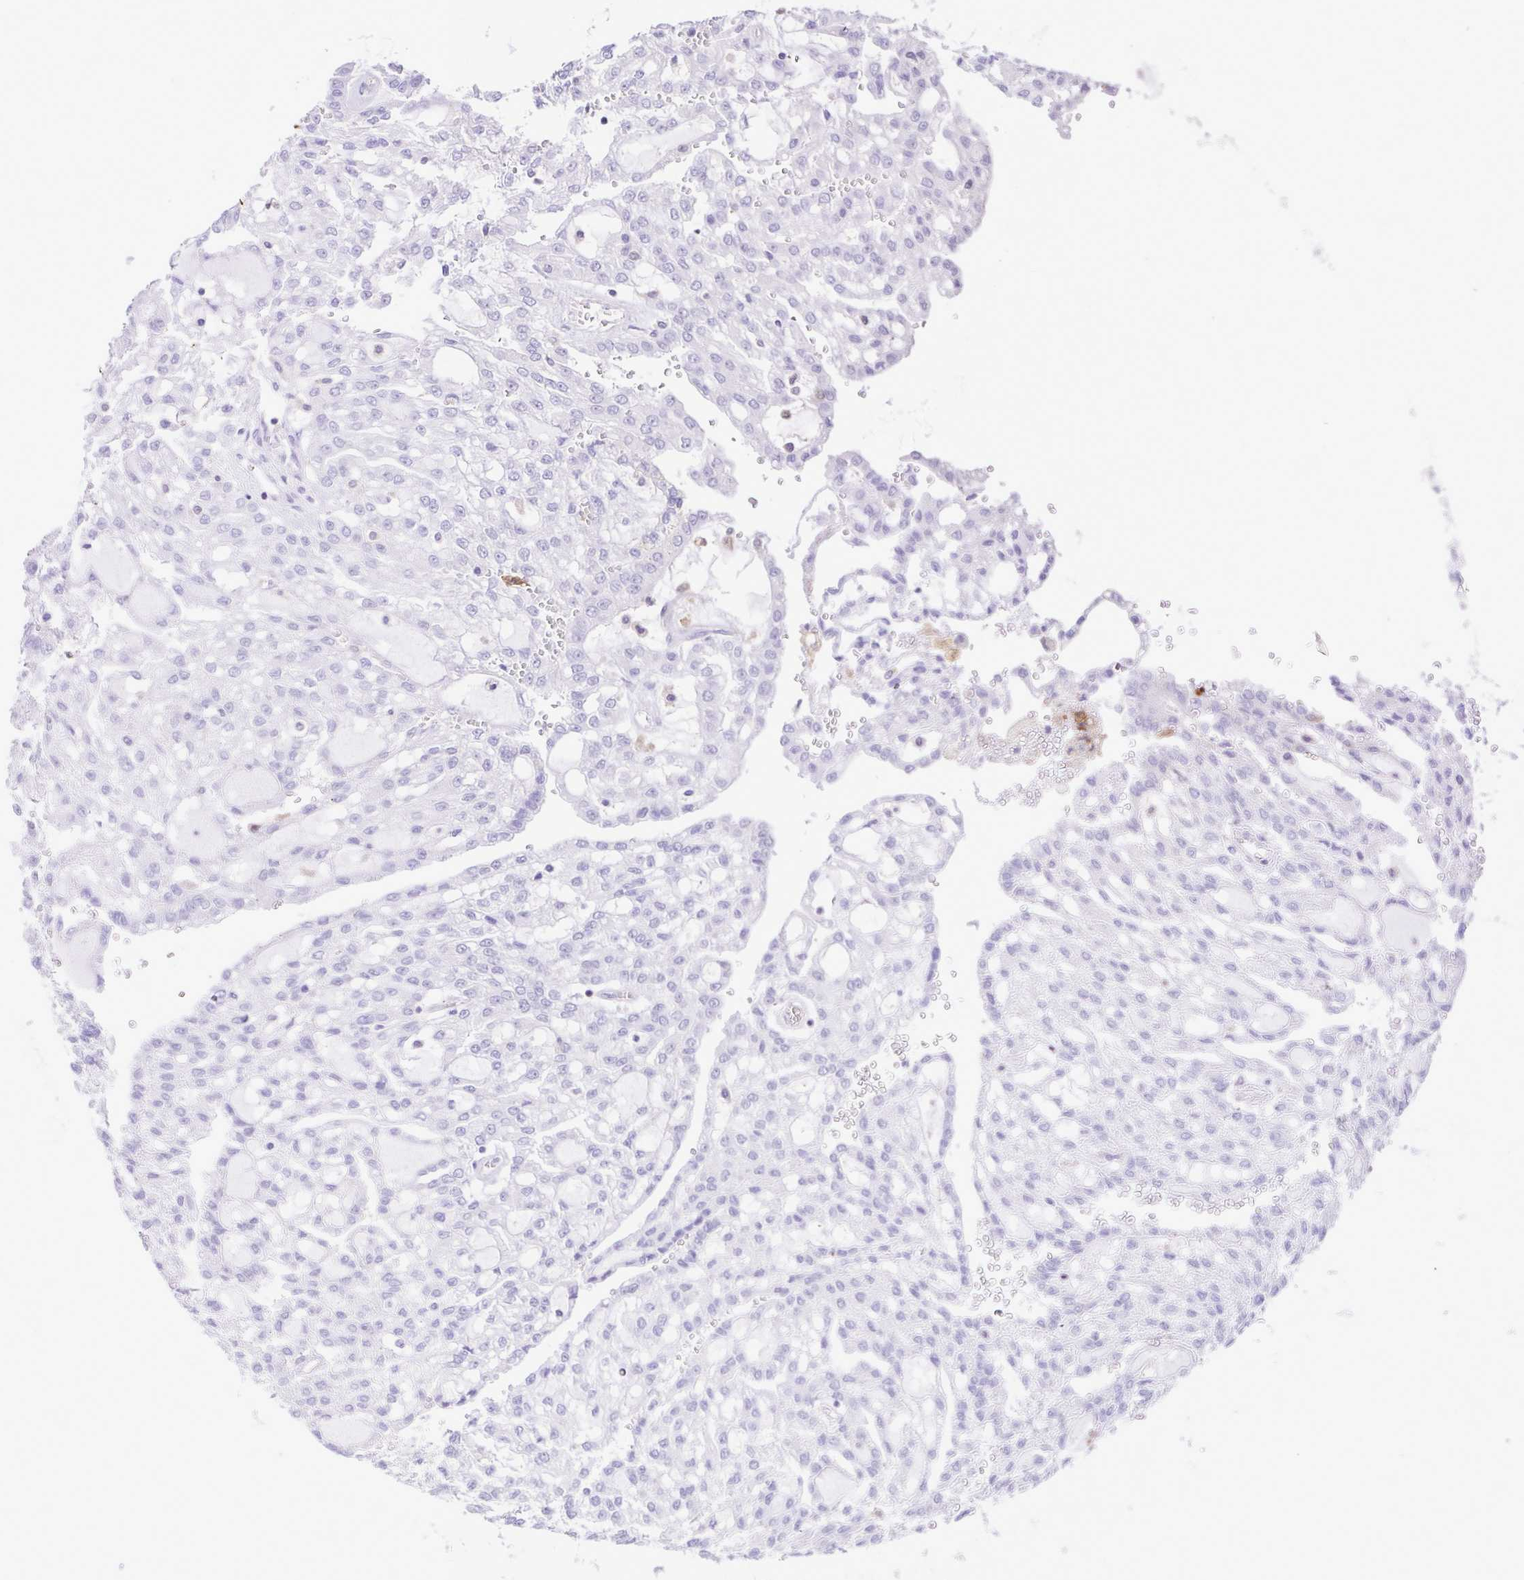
{"staining": {"intensity": "negative", "quantity": "none", "location": "none"}, "tissue": "renal cancer", "cell_type": "Tumor cells", "image_type": "cancer", "snomed": [{"axis": "morphology", "description": "Adenocarcinoma, NOS"}, {"axis": "topography", "description": "Kidney"}], "caption": "The image demonstrates no staining of tumor cells in renal cancer. (Stains: DAB (3,3'-diaminobenzidine) immunohistochemistry (IHC) with hematoxylin counter stain, Microscopy: brightfield microscopy at high magnification).", "gene": "CYP17A1", "patient": {"sex": "male", "age": 63}}